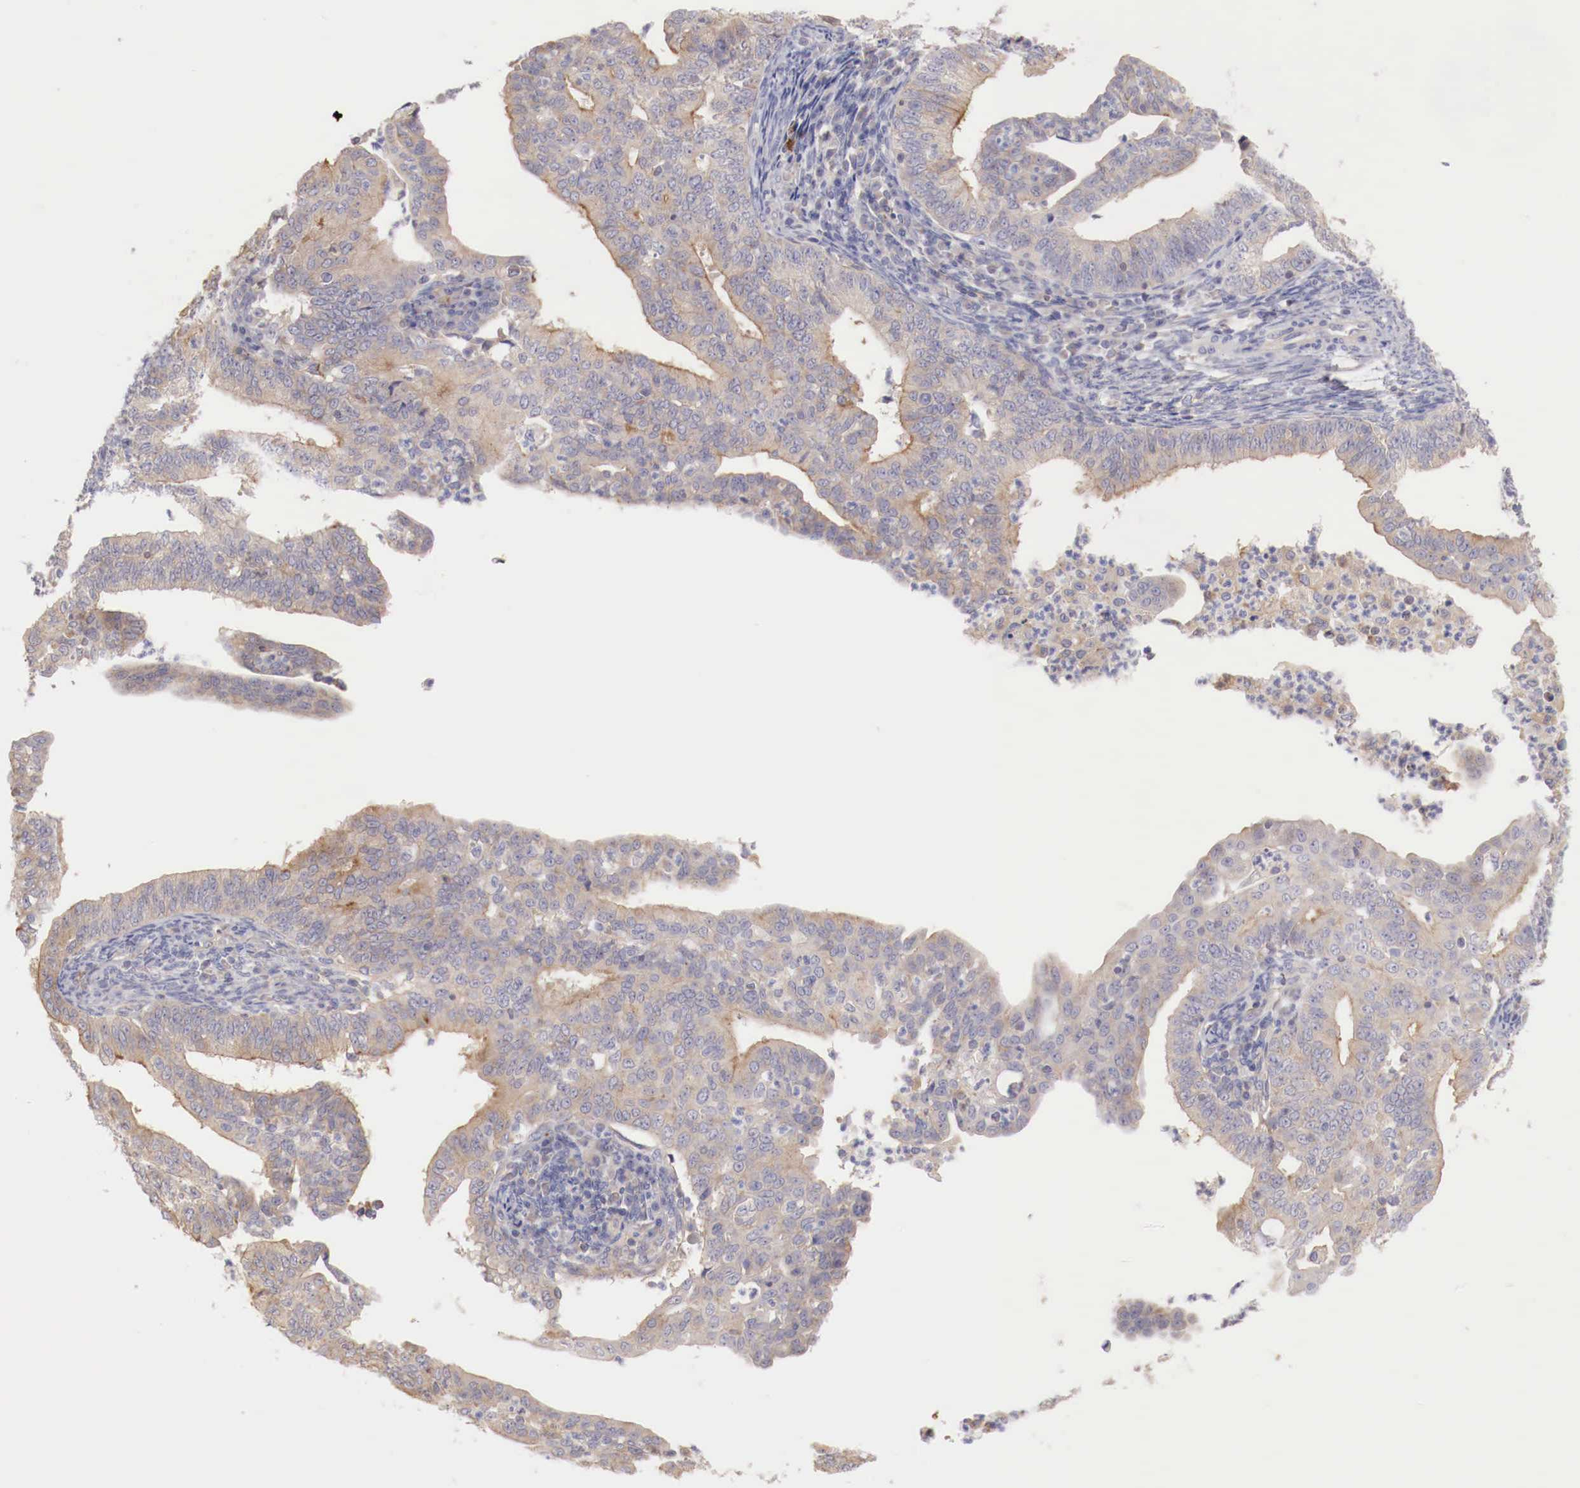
{"staining": {"intensity": "weak", "quantity": "25%-75%", "location": "cytoplasmic/membranous"}, "tissue": "endometrial cancer", "cell_type": "Tumor cells", "image_type": "cancer", "snomed": [{"axis": "morphology", "description": "Adenocarcinoma, NOS"}, {"axis": "topography", "description": "Endometrium"}], "caption": "Human endometrial cancer (adenocarcinoma) stained for a protein (brown) demonstrates weak cytoplasmic/membranous positive positivity in about 25%-75% of tumor cells.", "gene": "PITPNA", "patient": {"sex": "female", "age": 66}}